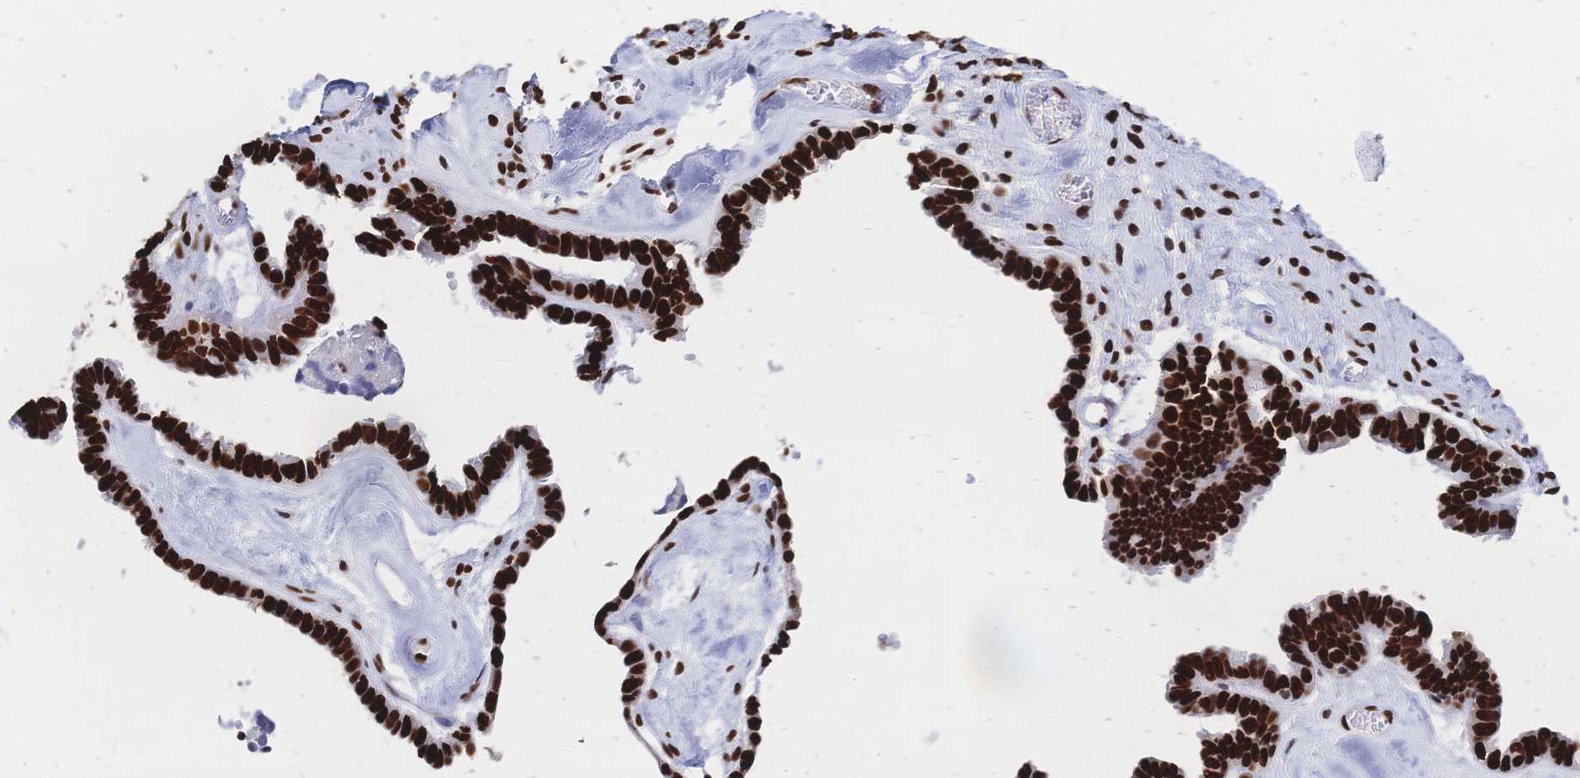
{"staining": {"intensity": "strong", "quantity": ">75%", "location": "nuclear"}, "tissue": "ovarian cancer", "cell_type": "Tumor cells", "image_type": "cancer", "snomed": [{"axis": "morphology", "description": "Cystadenocarcinoma, serous, NOS"}, {"axis": "topography", "description": "Ovary"}], "caption": "This micrograph exhibits IHC staining of serous cystadenocarcinoma (ovarian), with high strong nuclear staining in approximately >75% of tumor cells.", "gene": "HDGF", "patient": {"sex": "female", "age": 69}}